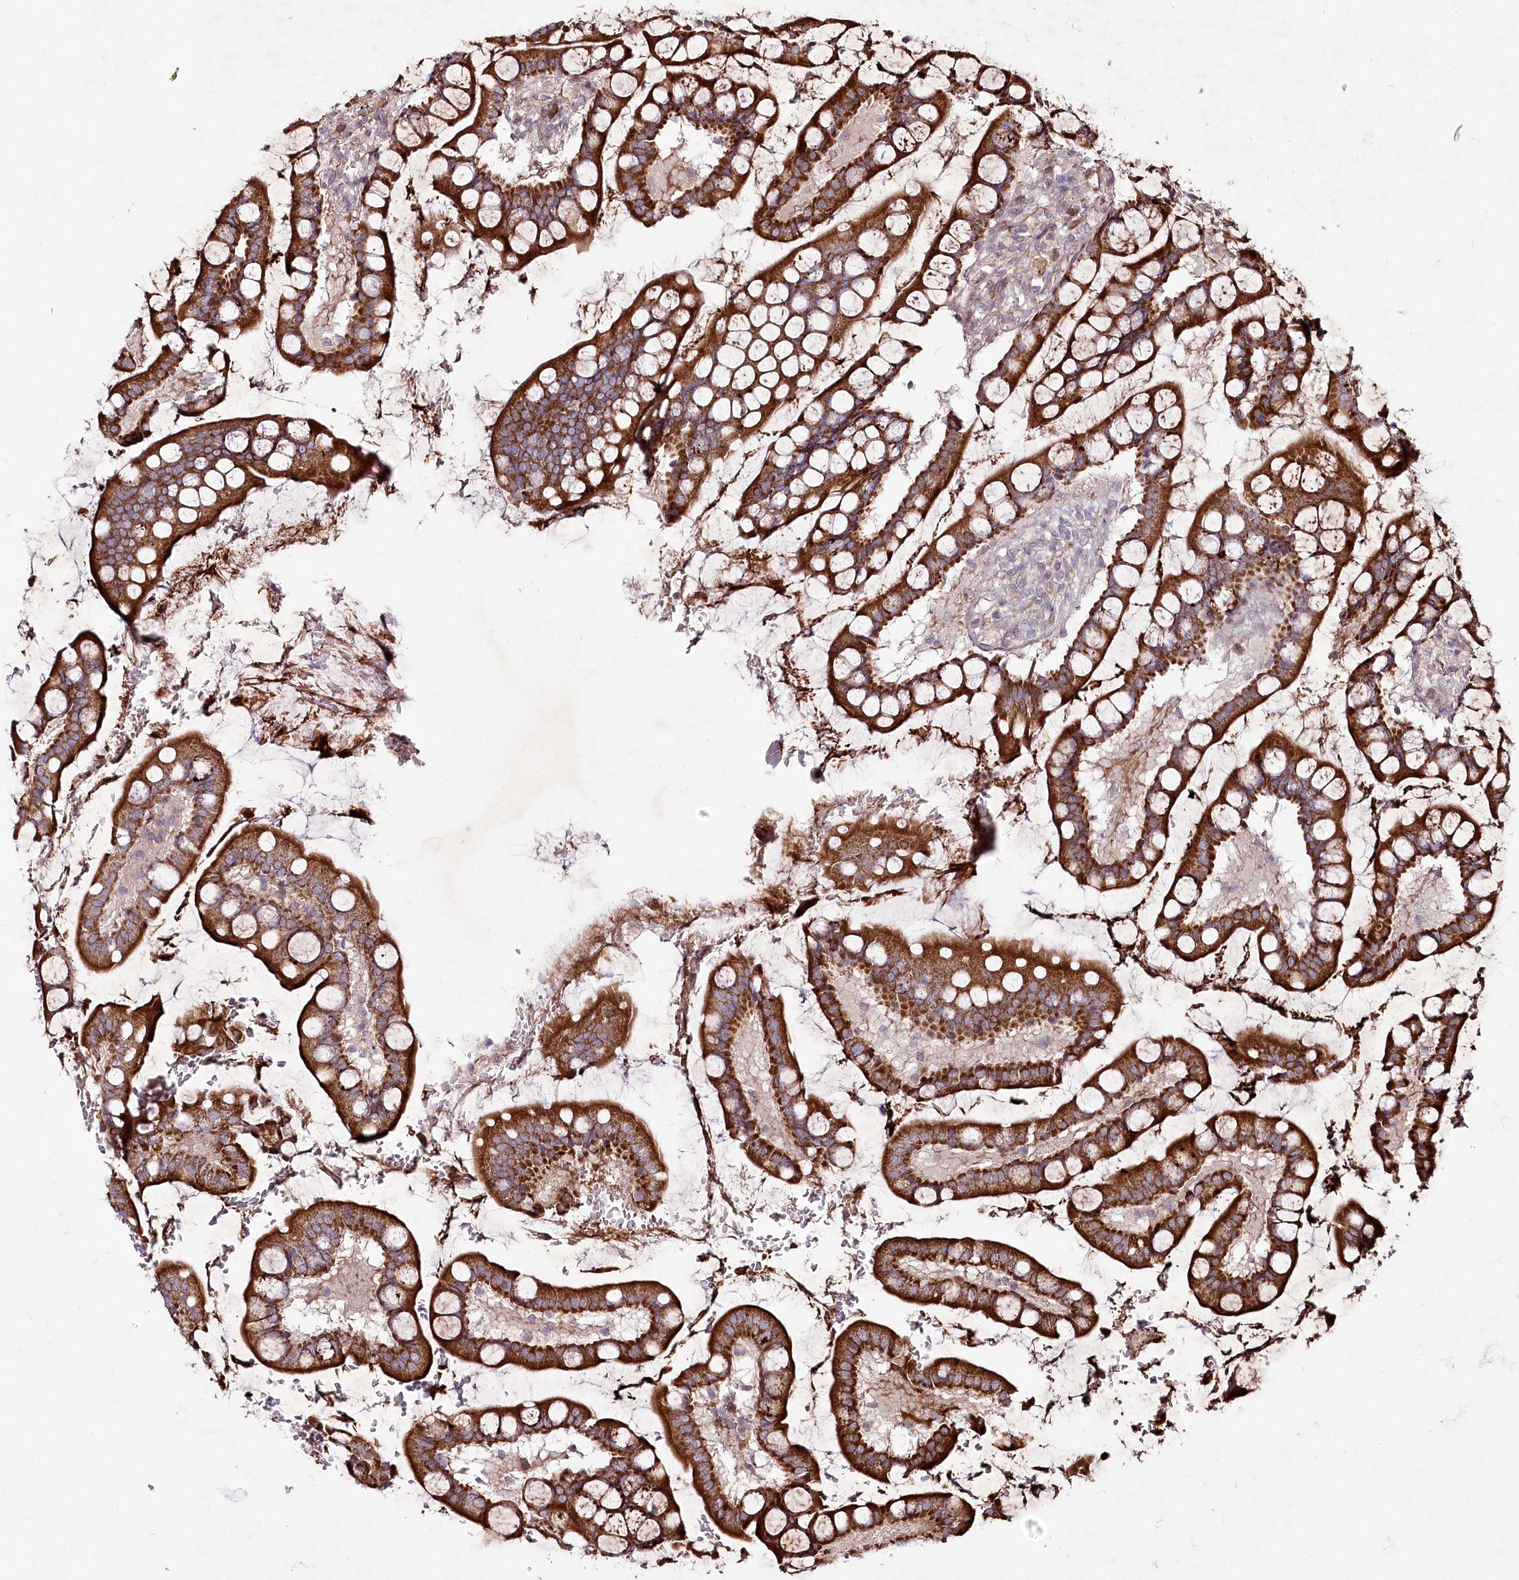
{"staining": {"intensity": "strong", "quantity": ">75%", "location": "cytoplasmic/membranous"}, "tissue": "small intestine", "cell_type": "Glandular cells", "image_type": "normal", "snomed": [{"axis": "morphology", "description": "Normal tissue, NOS"}, {"axis": "topography", "description": "Small intestine"}], "caption": "Small intestine stained for a protein exhibits strong cytoplasmic/membranous positivity in glandular cells. Nuclei are stained in blue.", "gene": "PSTK", "patient": {"sex": "male", "age": 52}}